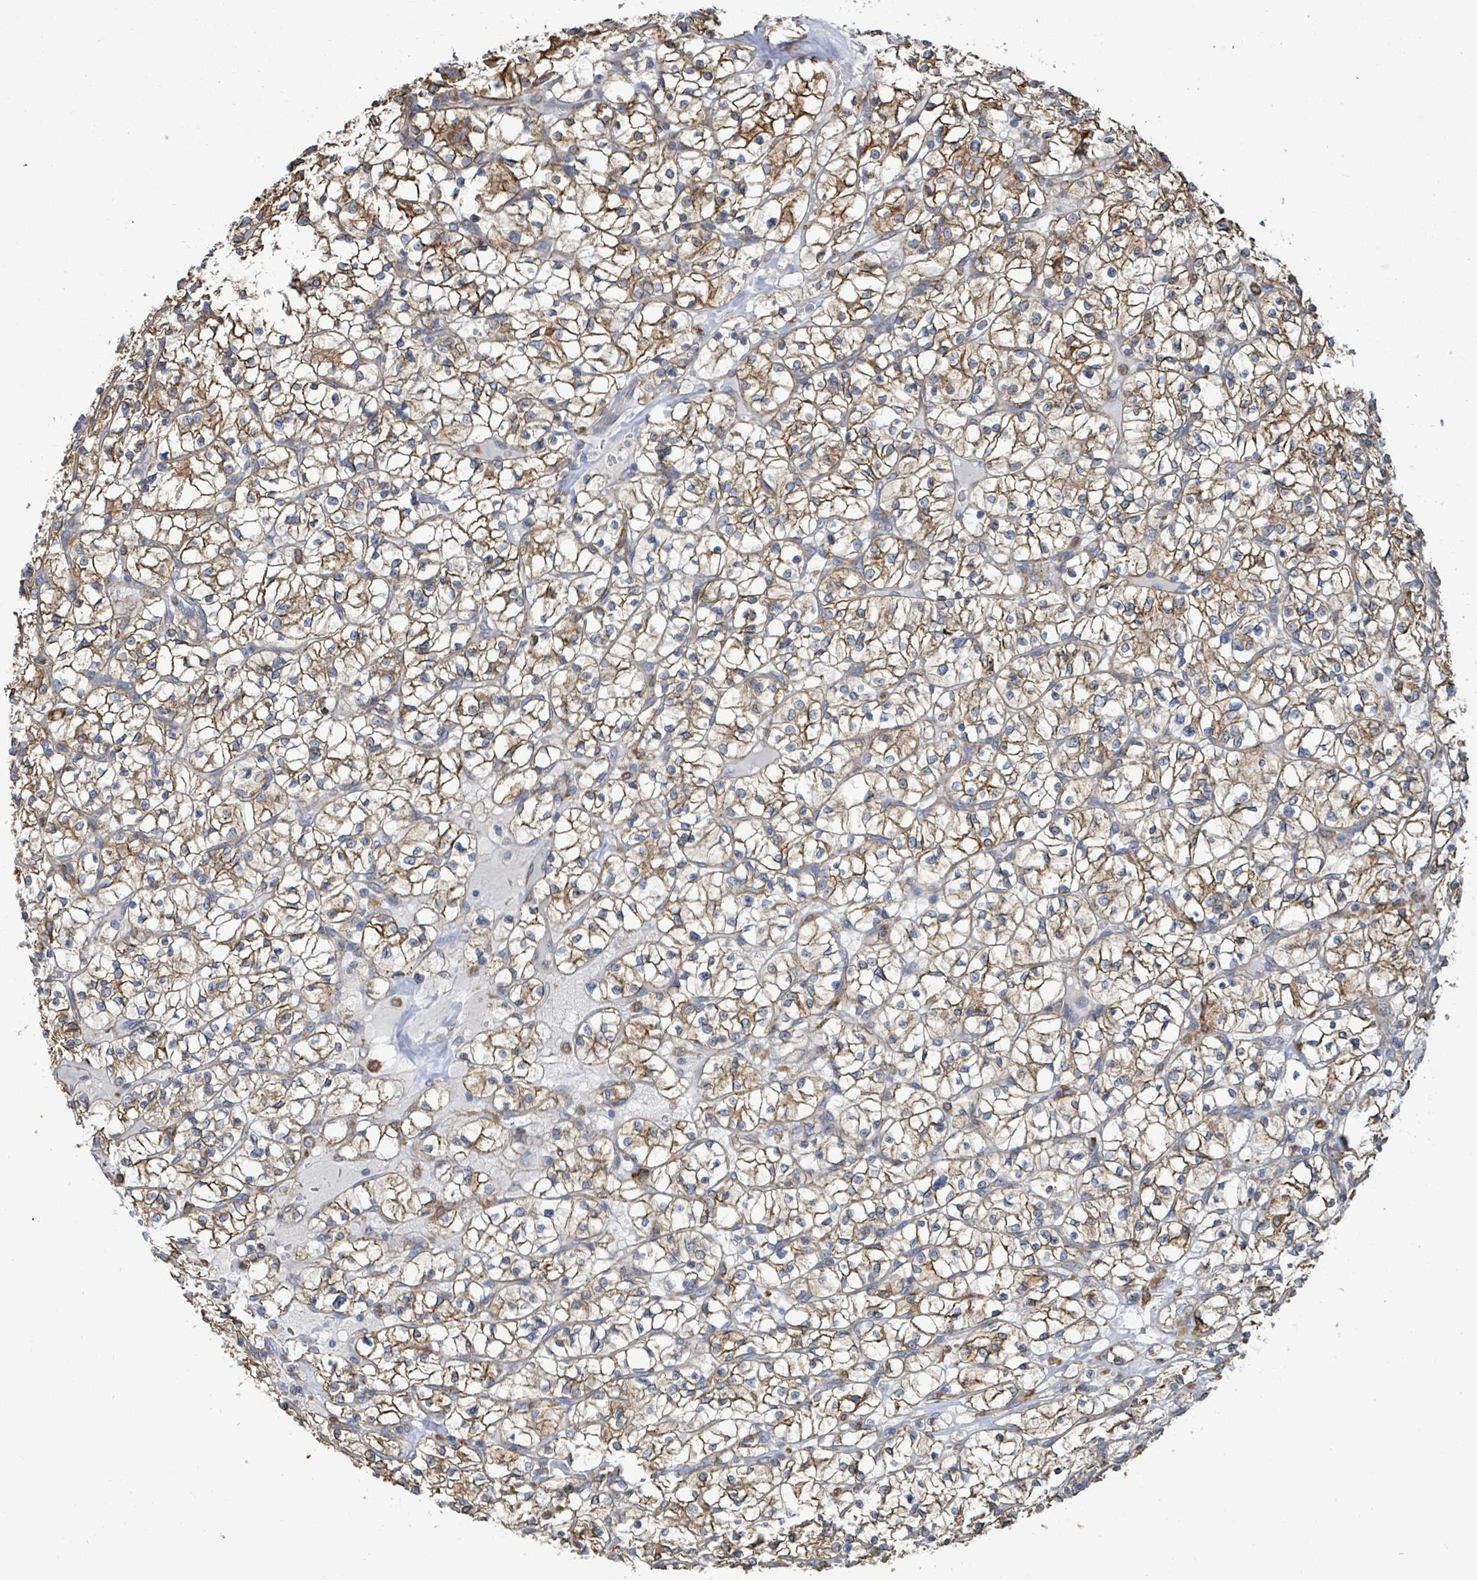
{"staining": {"intensity": "moderate", "quantity": ">75%", "location": "cytoplasmic/membranous"}, "tissue": "renal cancer", "cell_type": "Tumor cells", "image_type": "cancer", "snomed": [{"axis": "morphology", "description": "Adenocarcinoma, NOS"}, {"axis": "topography", "description": "Kidney"}], "caption": "Brown immunohistochemical staining in human renal cancer (adenocarcinoma) displays moderate cytoplasmic/membranous staining in about >75% of tumor cells.", "gene": "RFPL4A", "patient": {"sex": "female", "age": 64}}